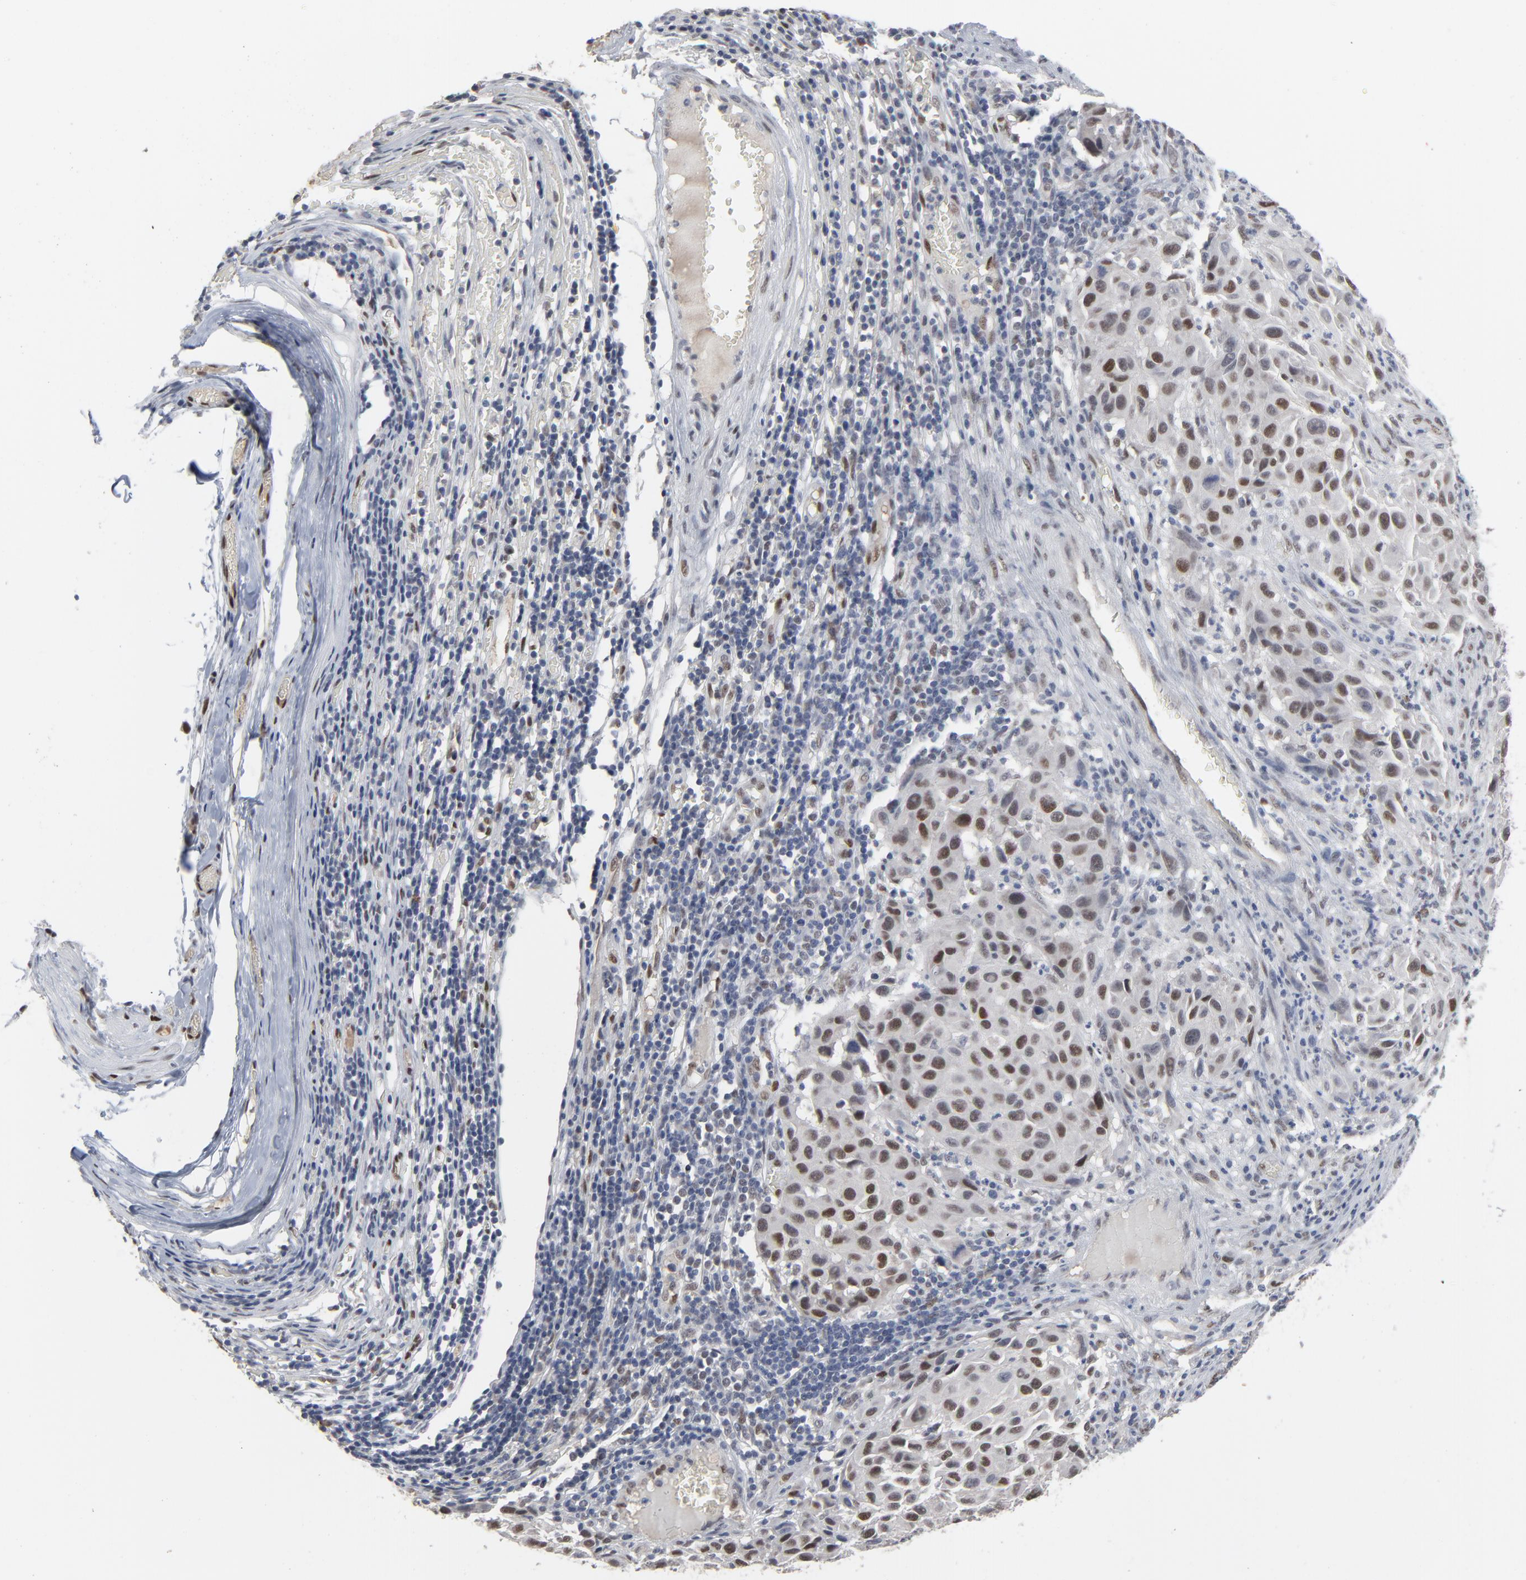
{"staining": {"intensity": "moderate", "quantity": "25%-75%", "location": "nuclear"}, "tissue": "melanoma", "cell_type": "Tumor cells", "image_type": "cancer", "snomed": [{"axis": "morphology", "description": "Malignant melanoma, Metastatic site"}, {"axis": "topography", "description": "Lymph node"}], "caption": "An IHC micrograph of neoplastic tissue is shown. Protein staining in brown highlights moderate nuclear positivity in malignant melanoma (metastatic site) within tumor cells. The staining was performed using DAB (3,3'-diaminobenzidine), with brown indicating positive protein expression. Nuclei are stained blue with hematoxylin.", "gene": "ATF7", "patient": {"sex": "male", "age": 61}}